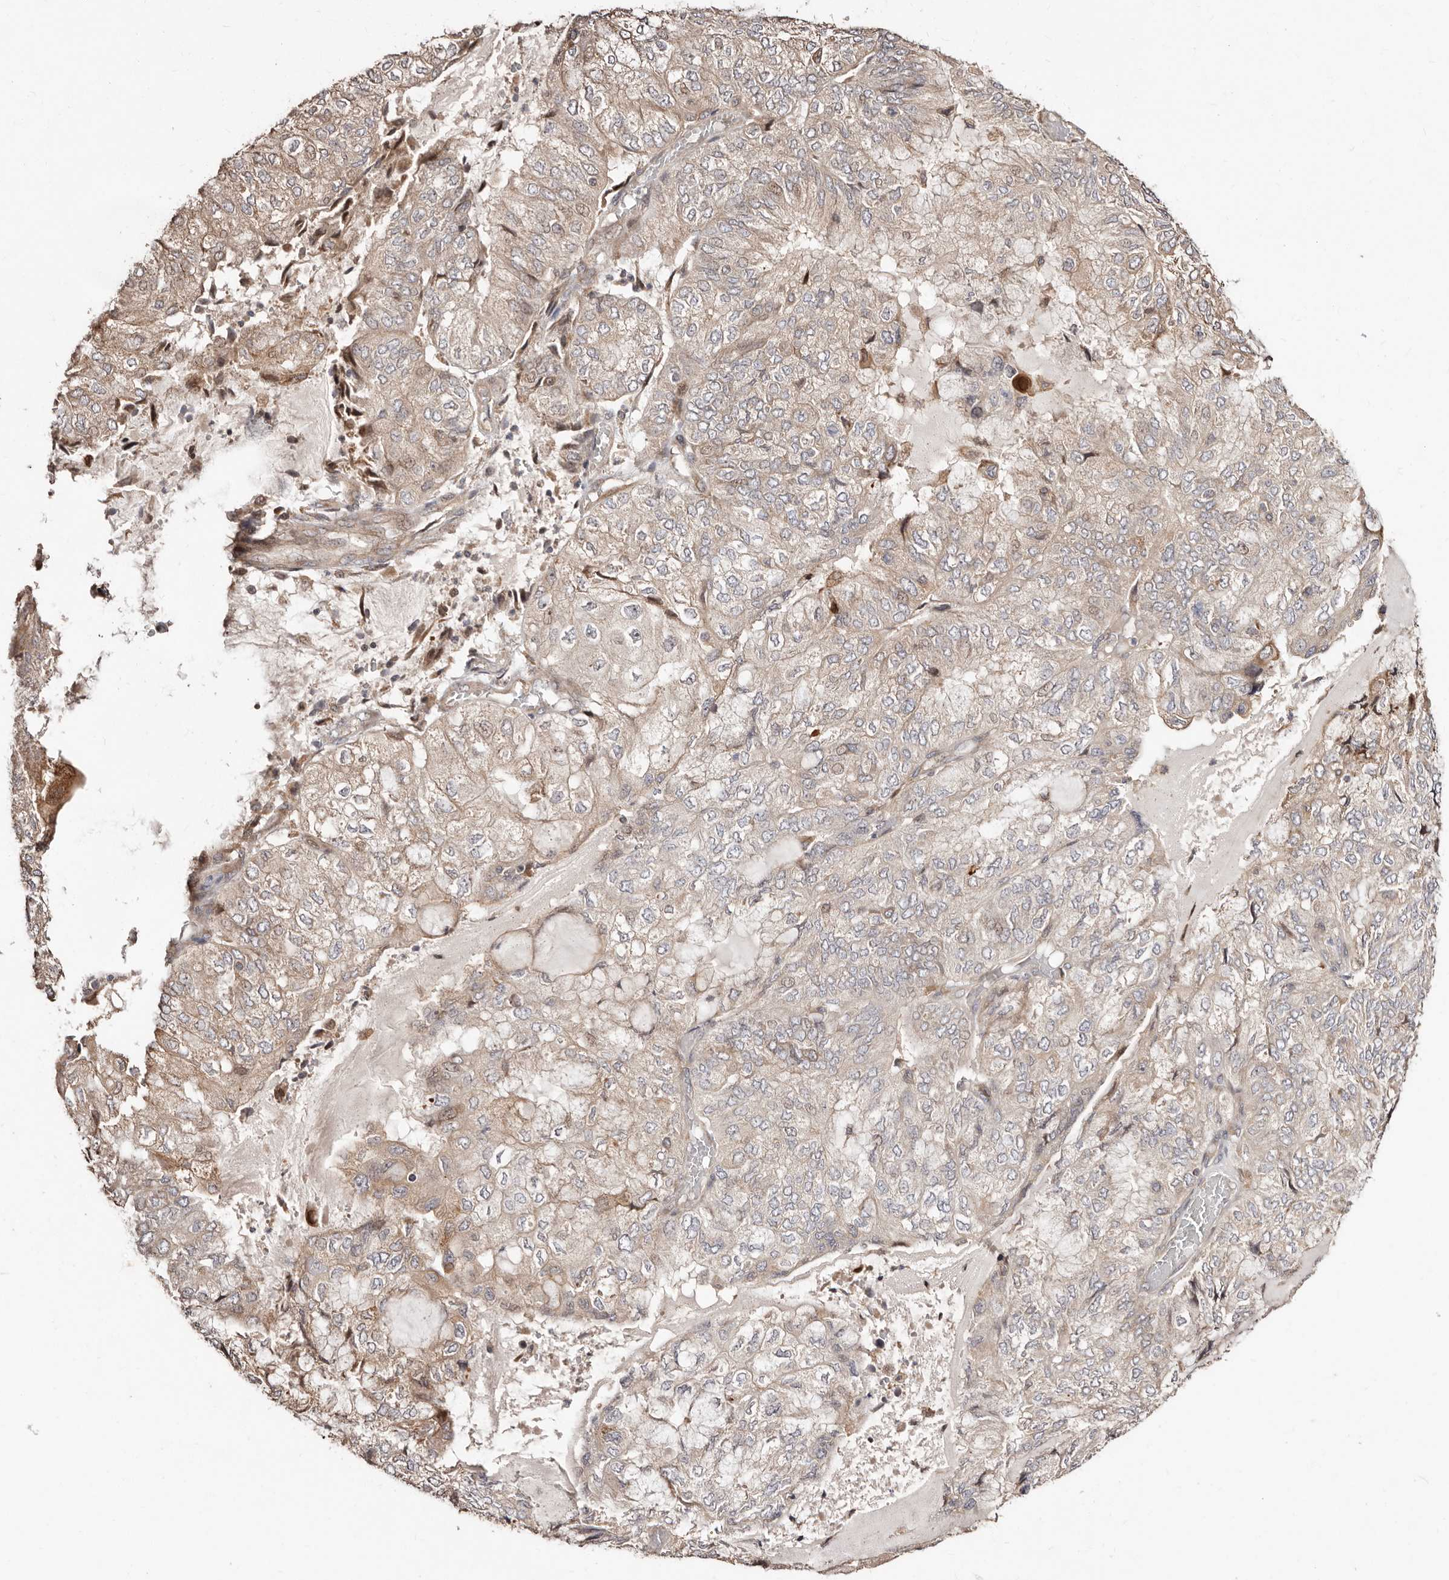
{"staining": {"intensity": "weak", "quantity": "25%-75%", "location": "cytoplasmic/membranous"}, "tissue": "endometrial cancer", "cell_type": "Tumor cells", "image_type": "cancer", "snomed": [{"axis": "morphology", "description": "Adenocarcinoma, NOS"}, {"axis": "topography", "description": "Endometrium"}], "caption": "Immunohistochemical staining of endometrial adenocarcinoma reveals low levels of weak cytoplasmic/membranous protein expression in about 25%-75% of tumor cells.", "gene": "APOL6", "patient": {"sex": "female", "age": 81}}